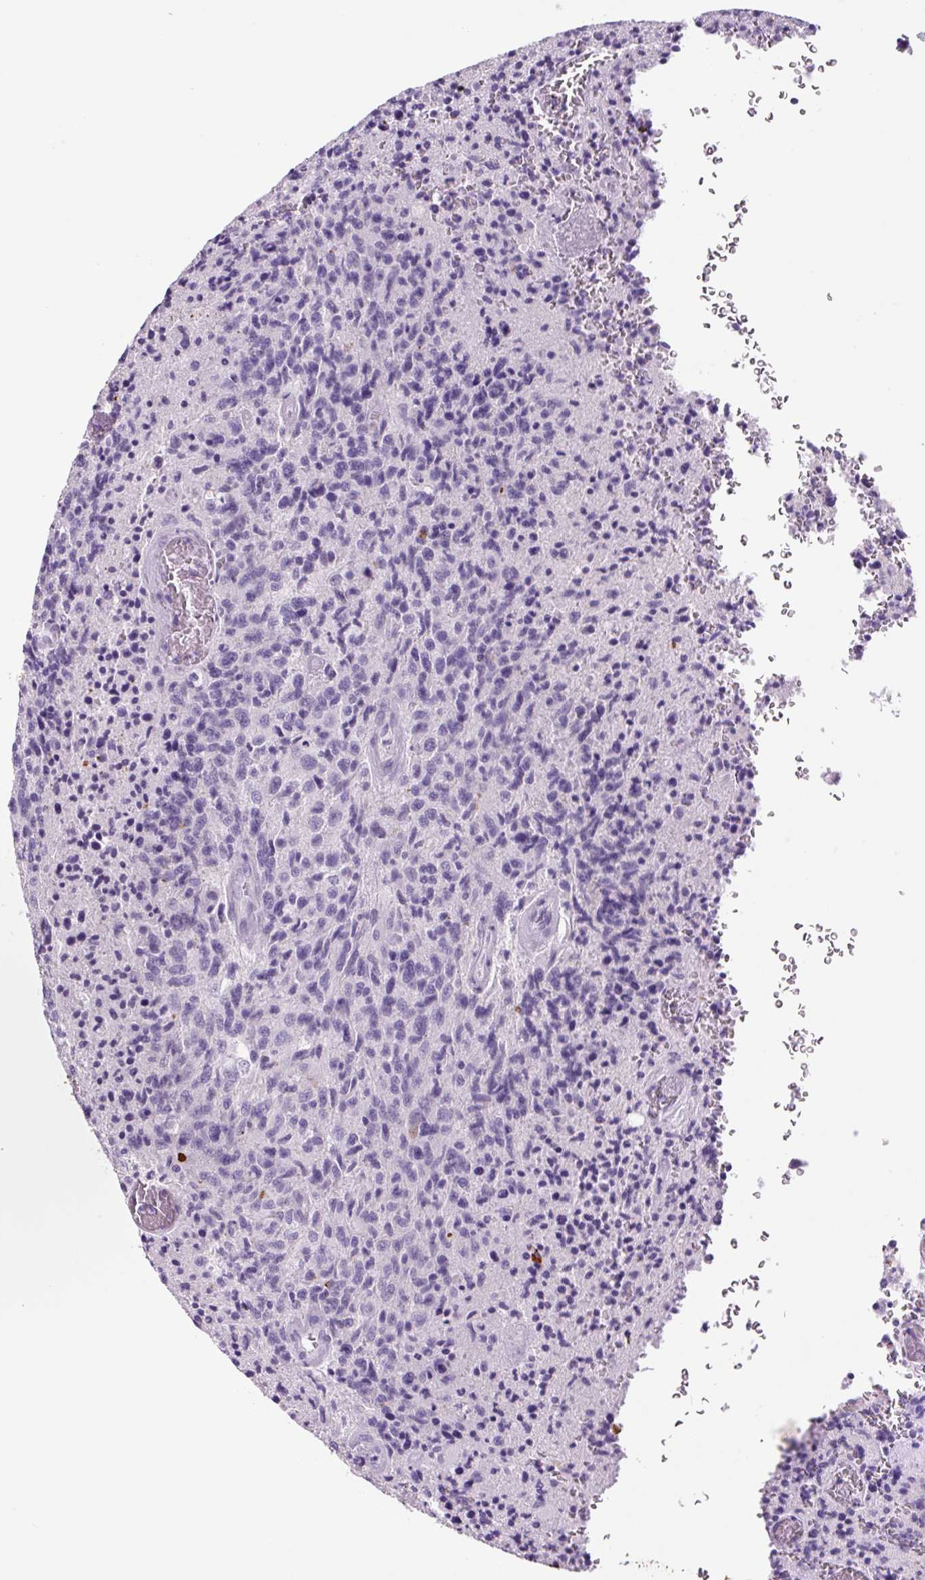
{"staining": {"intensity": "negative", "quantity": "none", "location": "none"}, "tissue": "glioma", "cell_type": "Tumor cells", "image_type": "cancer", "snomed": [{"axis": "morphology", "description": "Glioma, malignant, High grade"}, {"axis": "topography", "description": "Brain"}], "caption": "High power microscopy photomicrograph of an immunohistochemistry (IHC) image of malignant high-grade glioma, revealing no significant staining in tumor cells.", "gene": "CHGA", "patient": {"sex": "male", "age": 36}}